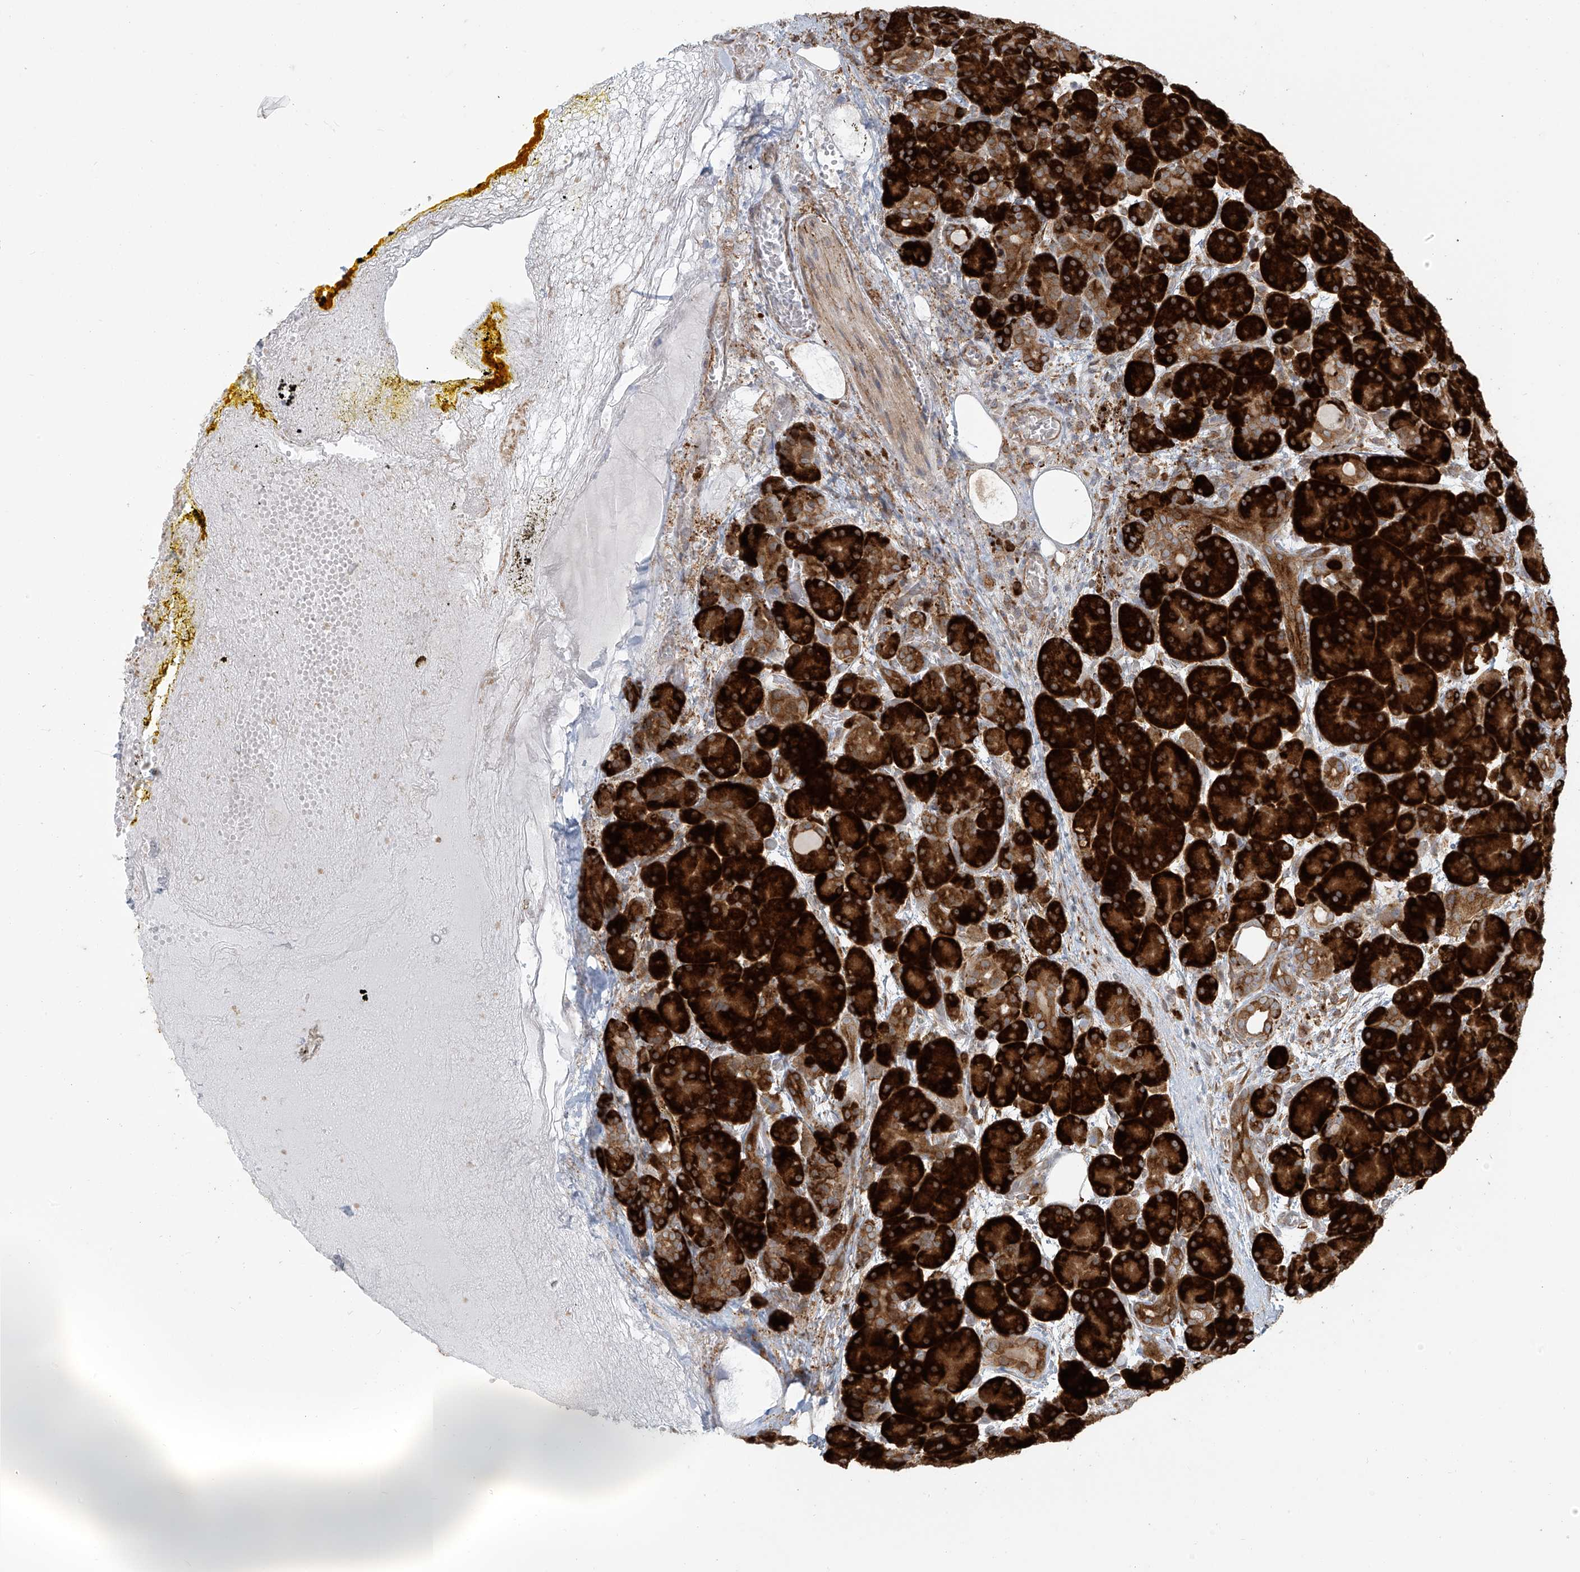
{"staining": {"intensity": "strong", "quantity": ">75%", "location": "cytoplasmic/membranous"}, "tissue": "pancreas", "cell_type": "Exocrine glandular cells", "image_type": "normal", "snomed": [{"axis": "morphology", "description": "Normal tissue, NOS"}, {"axis": "topography", "description": "Pancreas"}], "caption": "IHC (DAB) staining of normal human pancreas displays strong cytoplasmic/membranous protein staining in about >75% of exocrine glandular cells.", "gene": "KATNIP", "patient": {"sex": "male", "age": 63}}